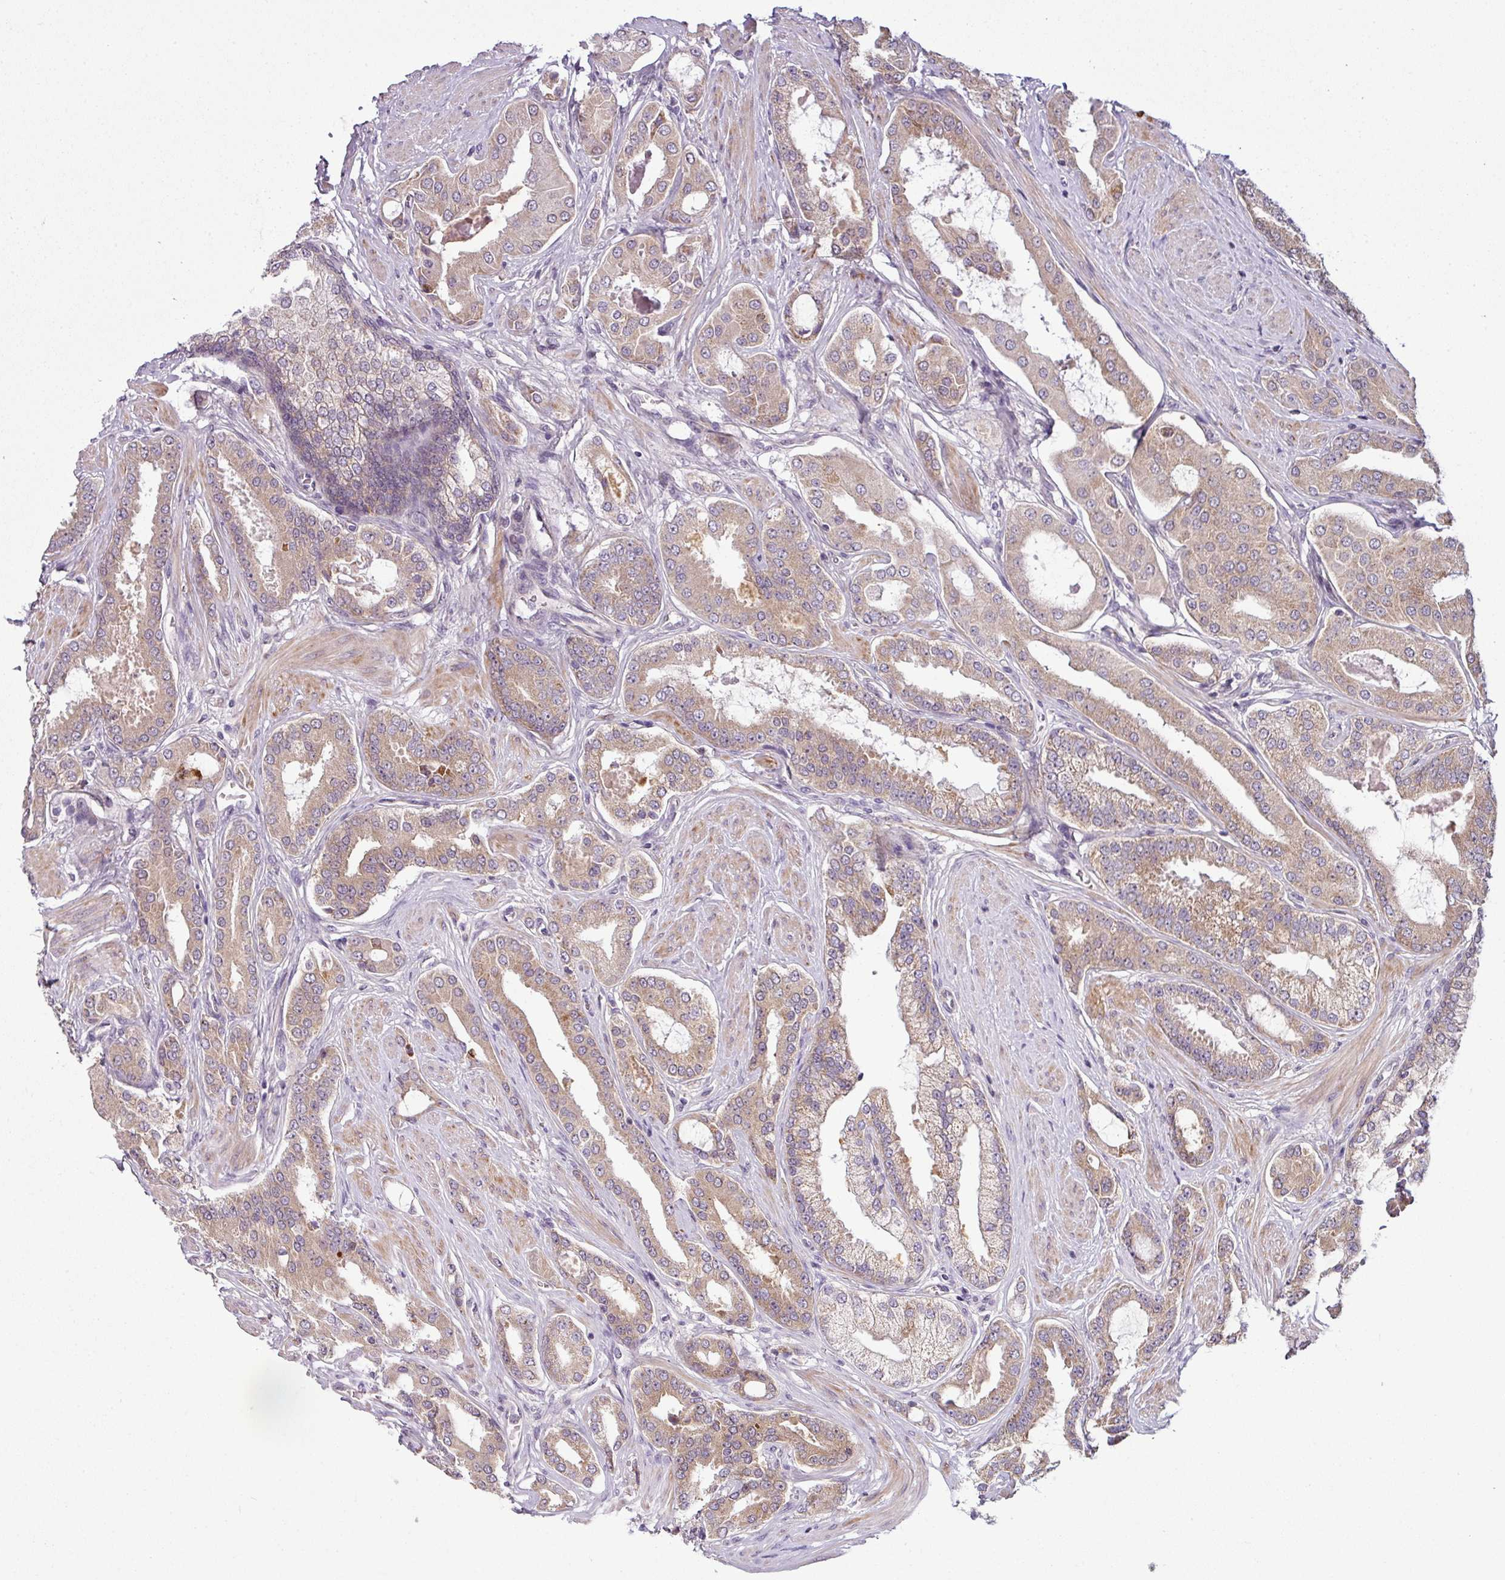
{"staining": {"intensity": "moderate", "quantity": "25%-75%", "location": "cytoplasmic/membranous"}, "tissue": "prostate cancer", "cell_type": "Tumor cells", "image_type": "cancer", "snomed": [{"axis": "morphology", "description": "Adenocarcinoma, Low grade"}, {"axis": "topography", "description": "Prostate"}], "caption": "Approximately 25%-75% of tumor cells in human prostate cancer show moderate cytoplasmic/membranous protein staining as visualized by brown immunohistochemical staining.", "gene": "DERPC", "patient": {"sex": "male", "age": 42}}